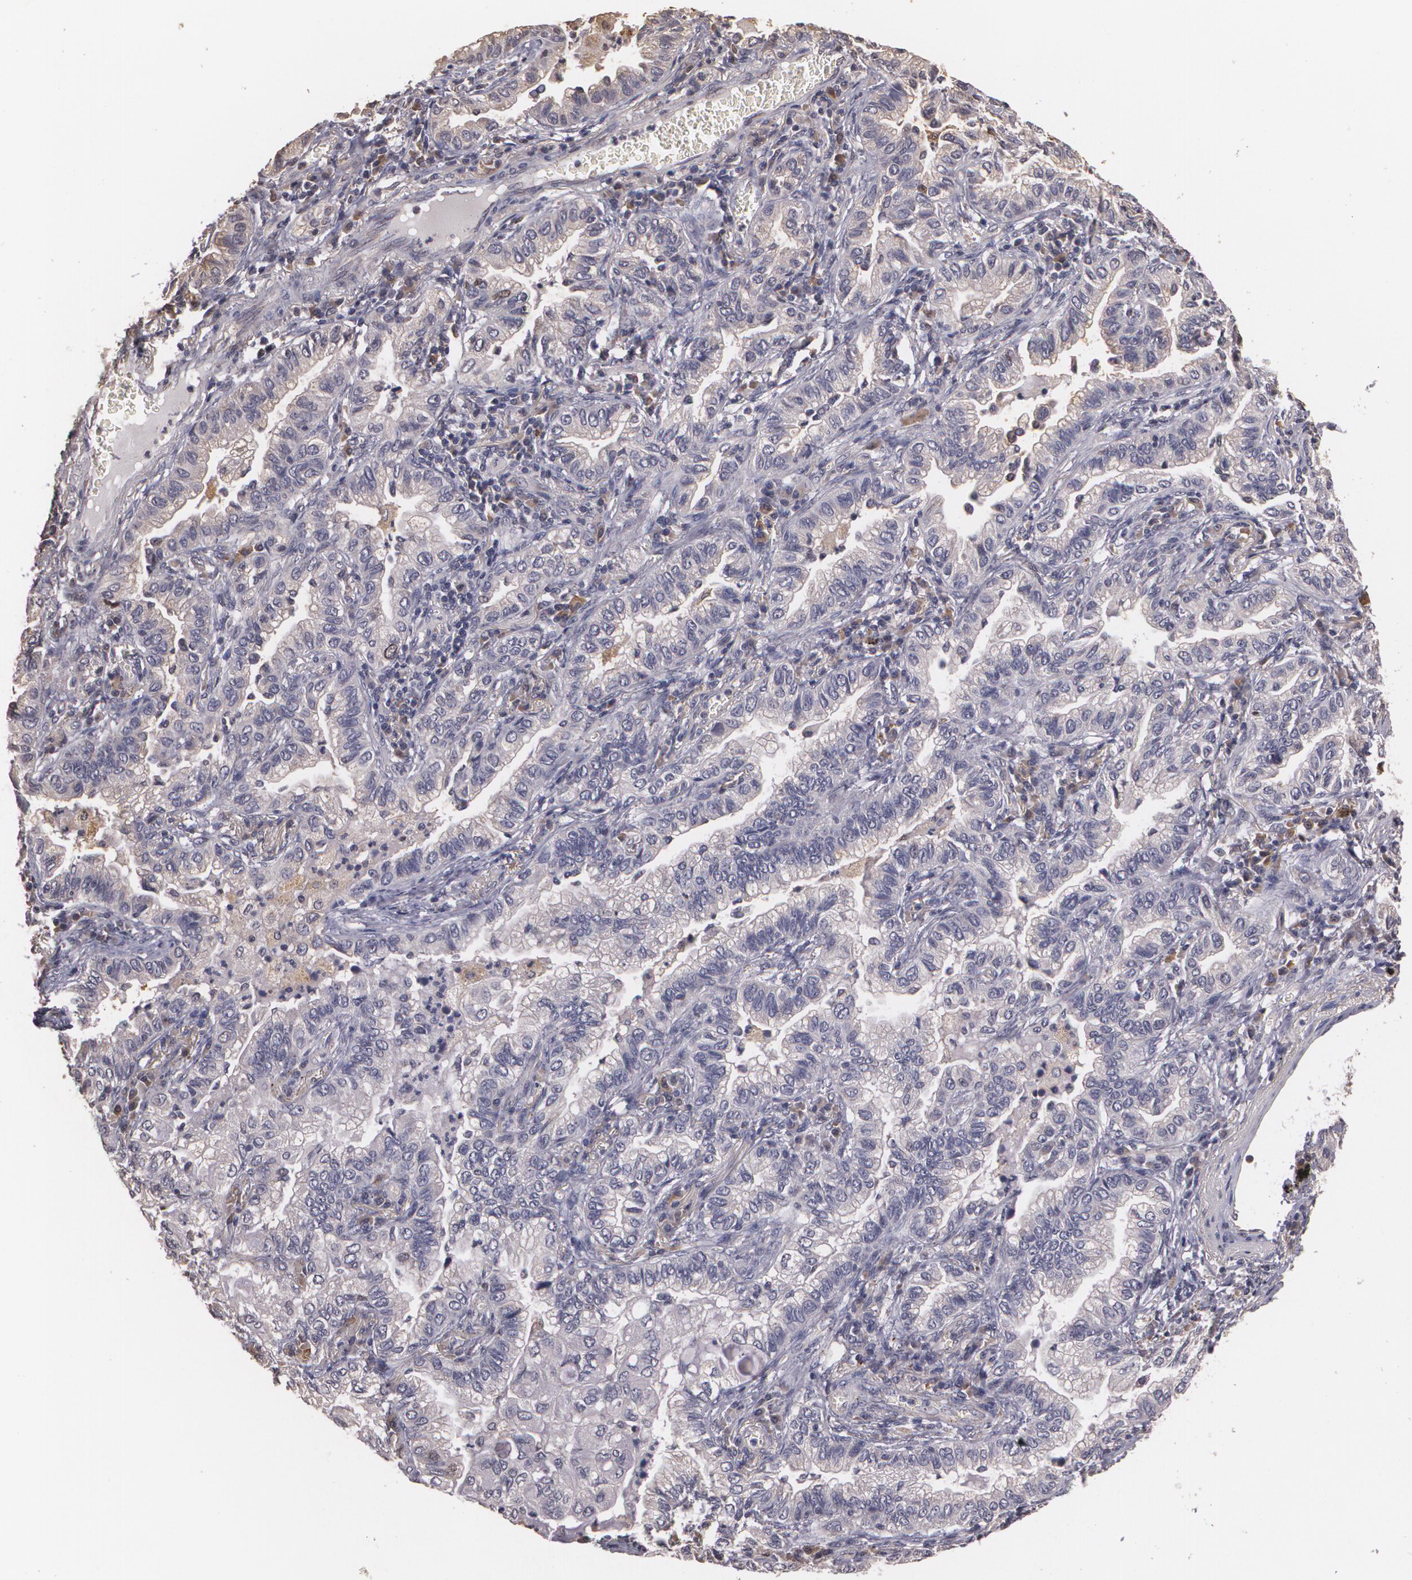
{"staining": {"intensity": "weak", "quantity": "<25%", "location": "cytoplasmic/membranous,nuclear"}, "tissue": "lung cancer", "cell_type": "Tumor cells", "image_type": "cancer", "snomed": [{"axis": "morphology", "description": "Adenocarcinoma, NOS"}, {"axis": "topography", "description": "Lung"}], "caption": "Immunohistochemistry (IHC) image of lung cancer stained for a protein (brown), which reveals no positivity in tumor cells.", "gene": "BRCA1", "patient": {"sex": "female", "age": 50}}